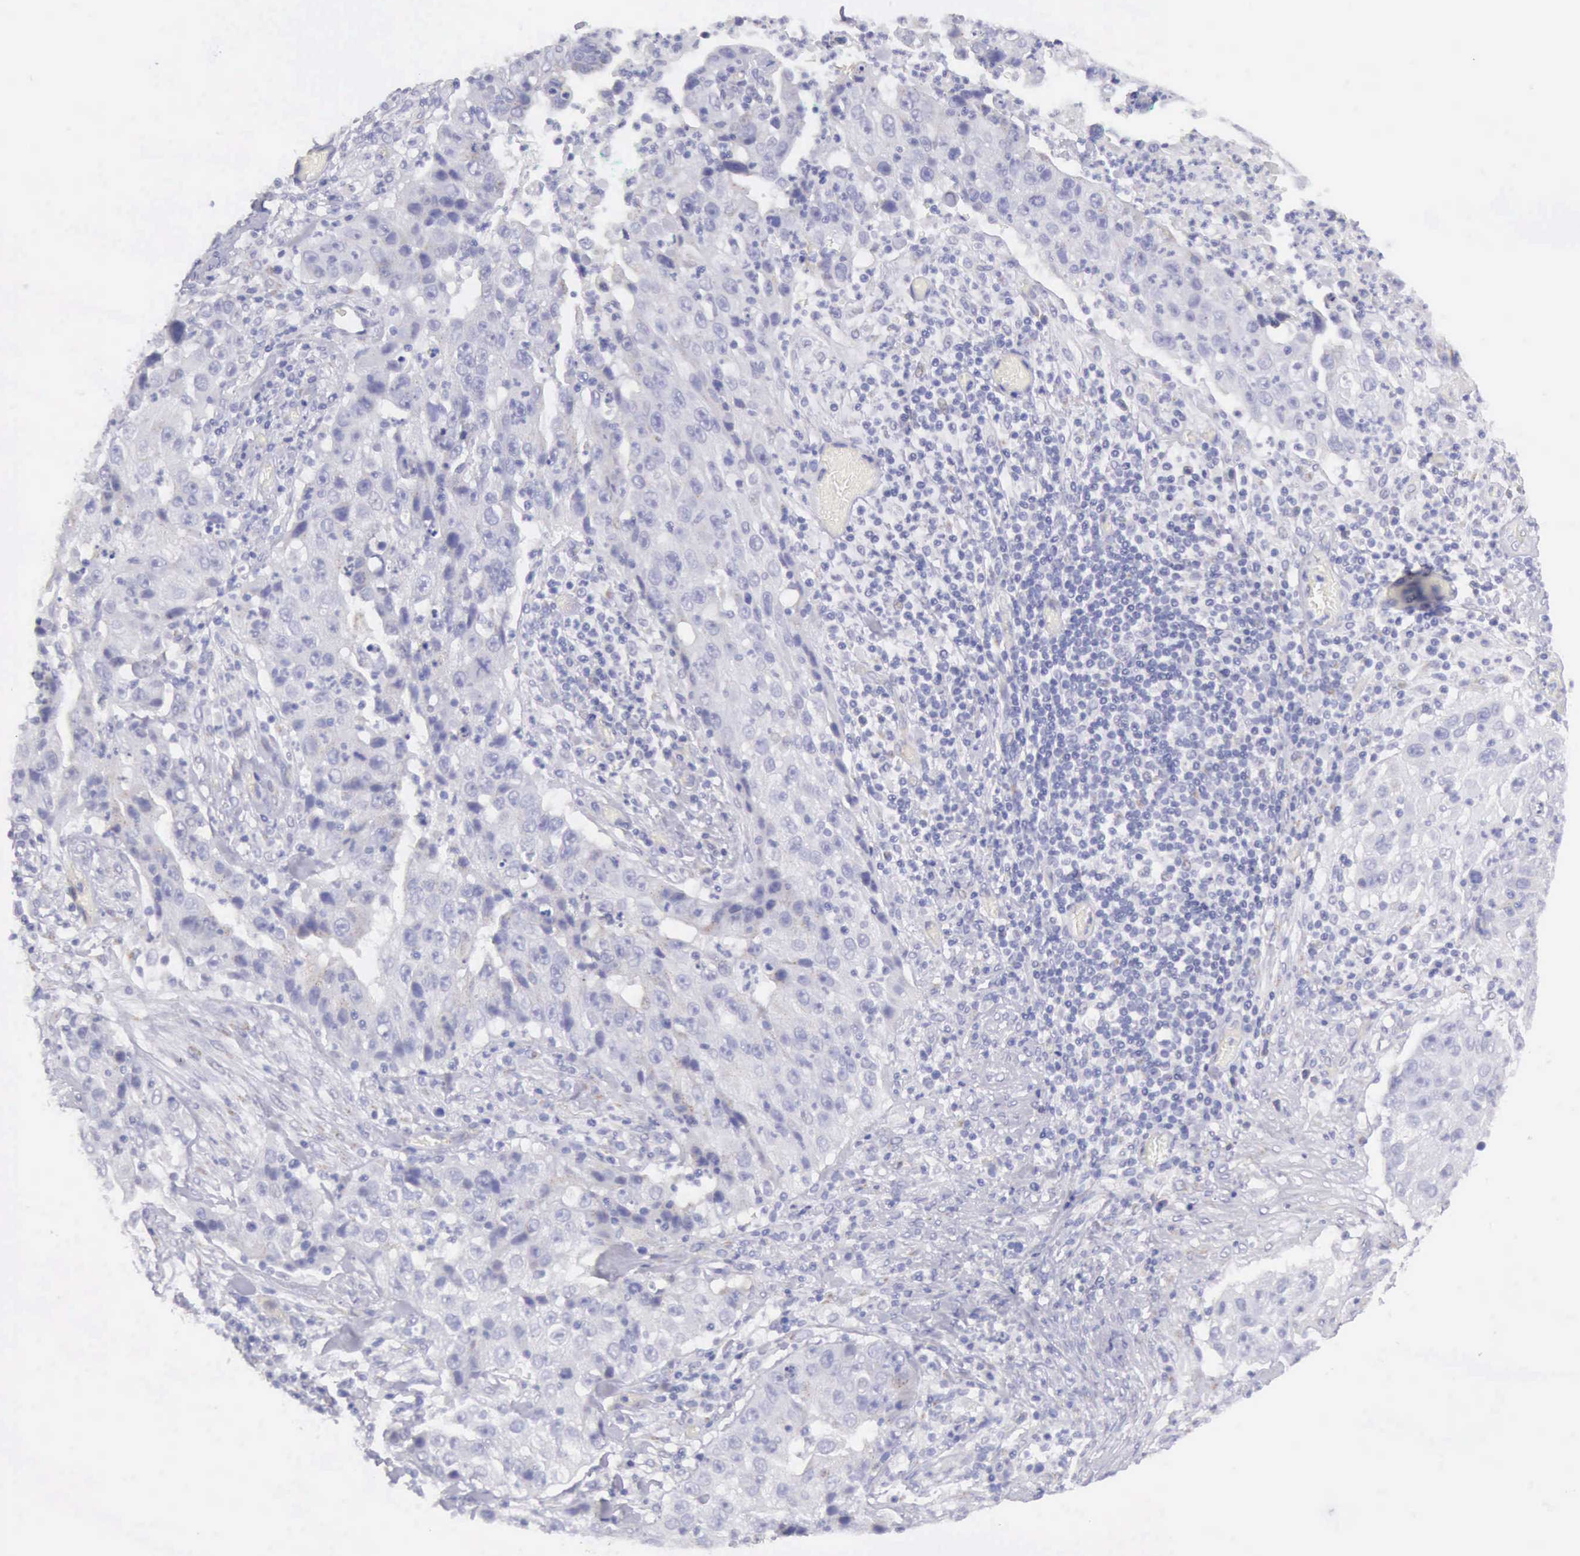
{"staining": {"intensity": "negative", "quantity": "none", "location": "none"}, "tissue": "lung cancer", "cell_type": "Tumor cells", "image_type": "cancer", "snomed": [{"axis": "morphology", "description": "Squamous cell carcinoma, NOS"}, {"axis": "topography", "description": "Lung"}], "caption": "This photomicrograph is of squamous cell carcinoma (lung) stained with immunohistochemistry (IHC) to label a protein in brown with the nuclei are counter-stained blue. There is no positivity in tumor cells.", "gene": "AOC3", "patient": {"sex": "male", "age": 64}}